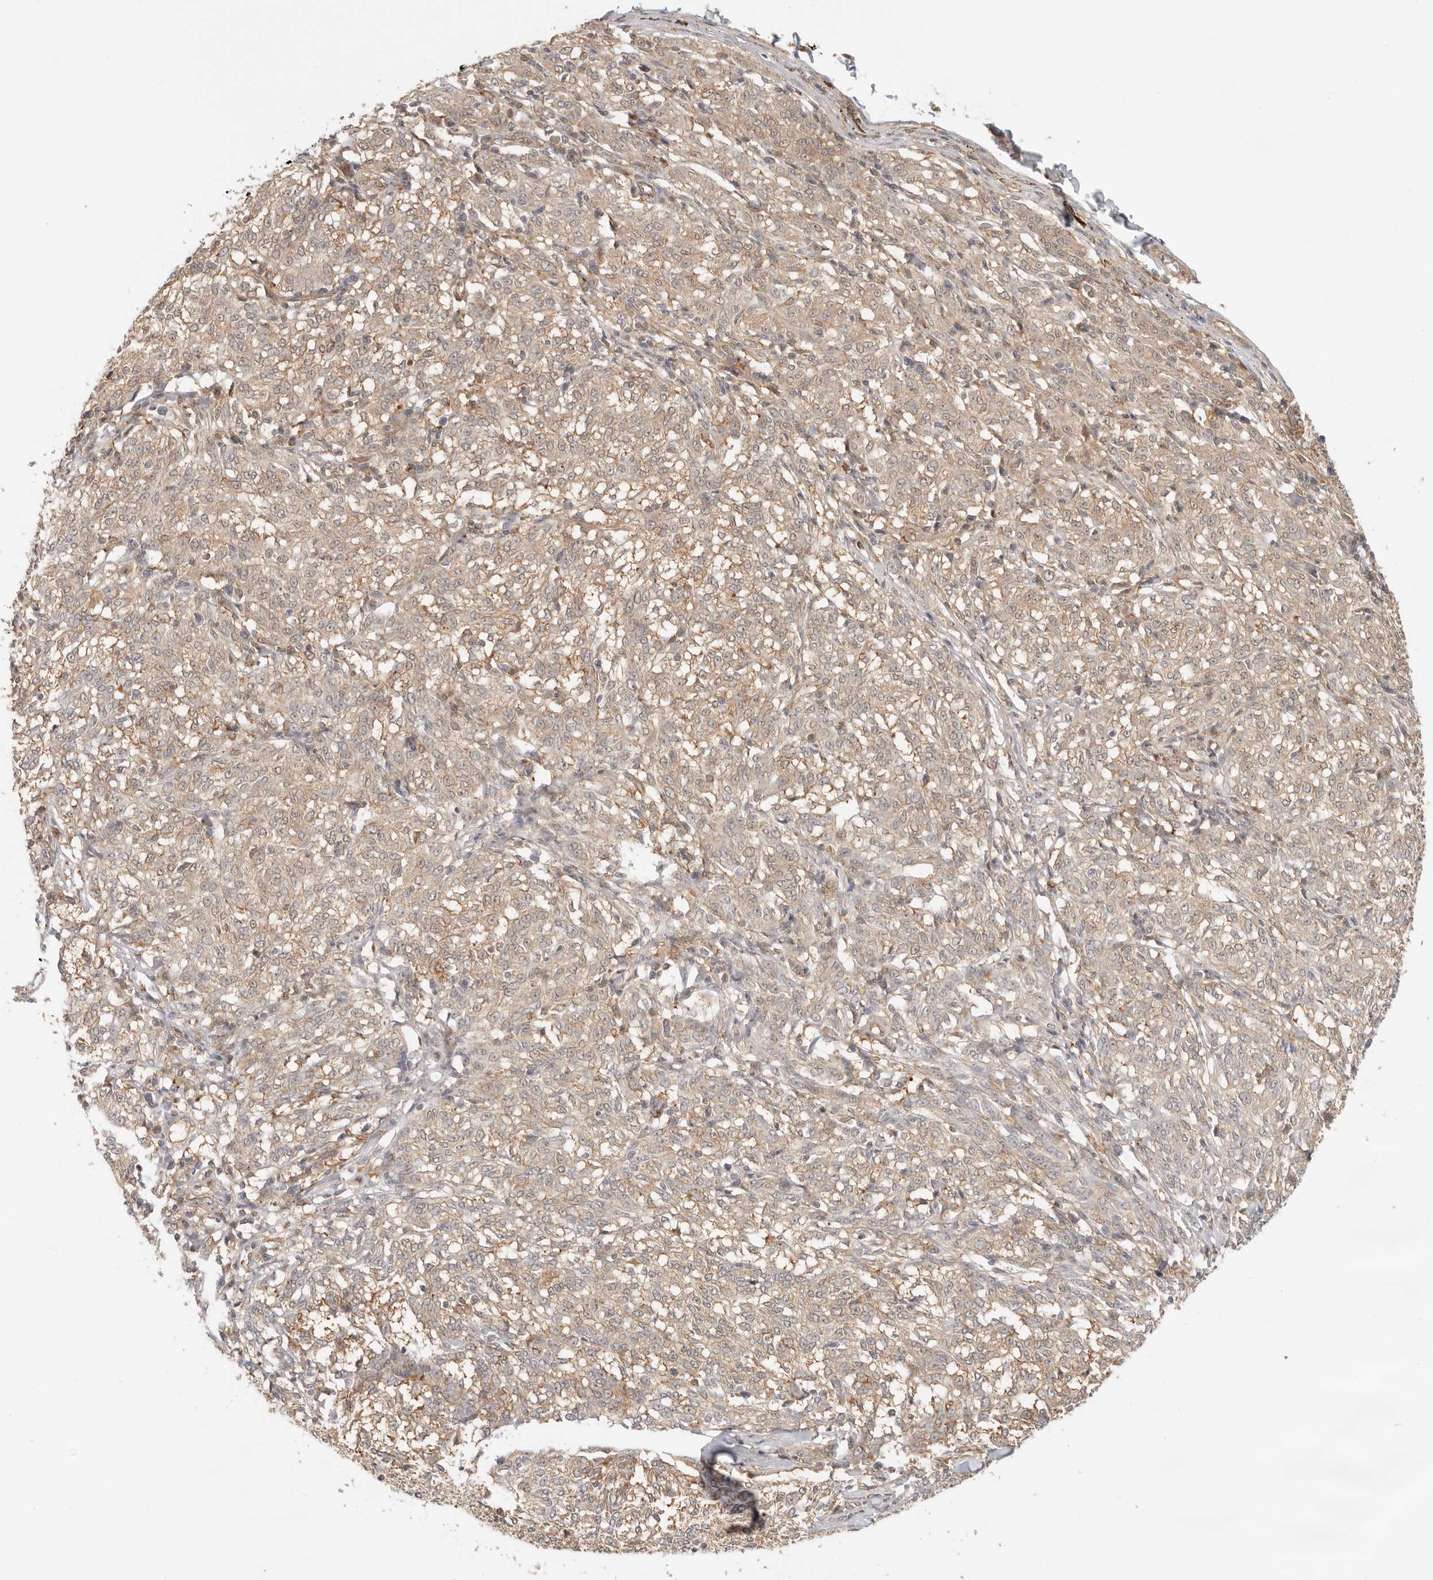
{"staining": {"intensity": "weak", "quantity": "25%-75%", "location": "cytoplasmic/membranous"}, "tissue": "melanoma", "cell_type": "Tumor cells", "image_type": "cancer", "snomed": [{"axis": "morphology", "description": "Malignant melanoma, NOS"}, {"axis": "topography", "description": "Skin"}], "caption": "Immunohistochemical staining of human malignant melanoma exhibits weak cytoplasmic/membranous protein expression in about 25%-75% of tumor cells. The staining was performed using DAB (3,3'-diaminobenzidine) to visualize the protein expression in brown, while the nuclei were stained in blue with hematoxylin (Magnification: 20x).", "gene": "HEXD", "patient": {"sex": "female", "age": 72}}